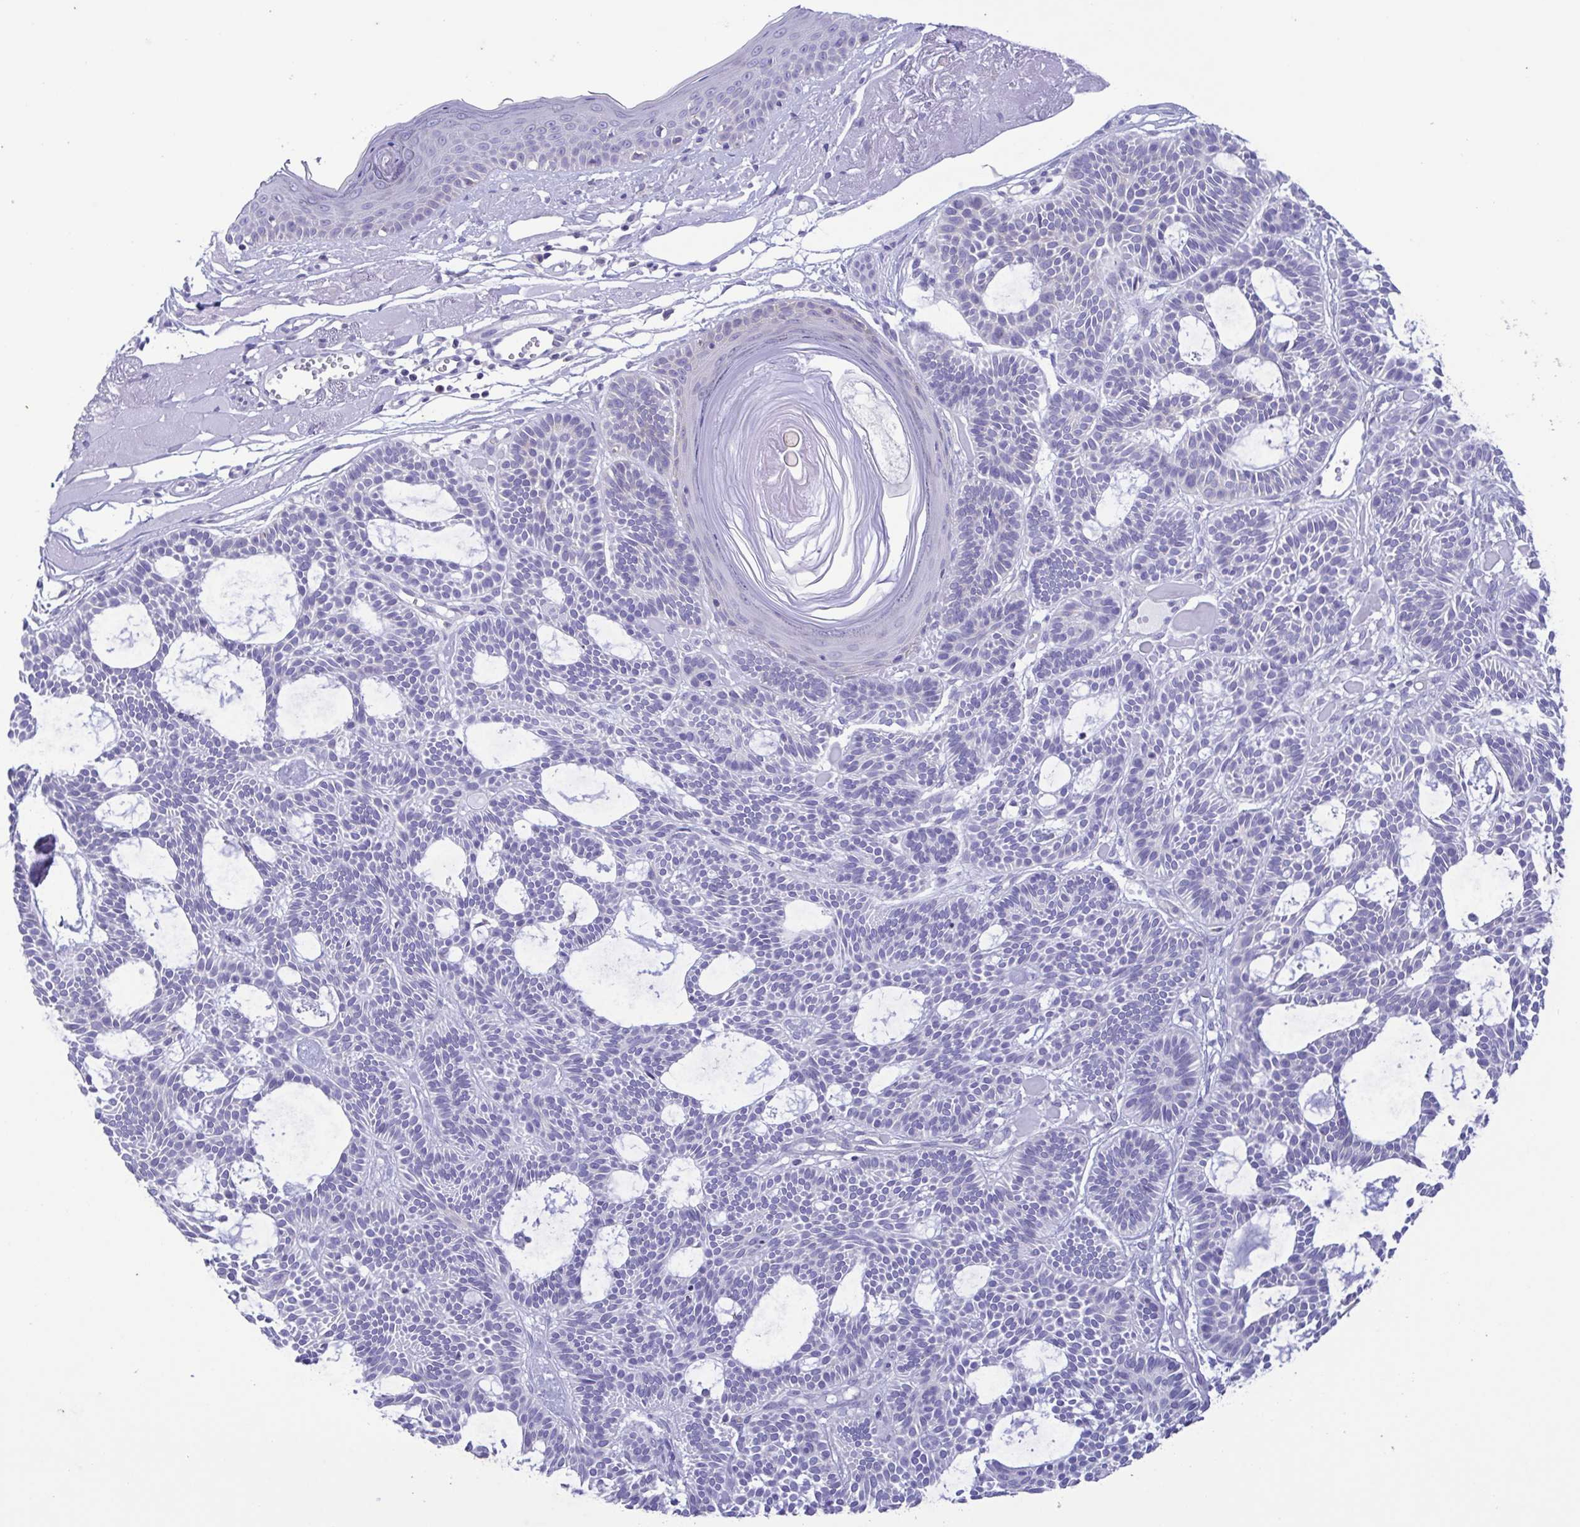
{"staining": {"intensity": "negative", "quantity": "none", "location": "none"}, "tissue": "skin cancer", "cell_type": "Tumor cells", "image_type": "cancer", "snomed": [{"axis": "morphology", "description": "Basal cell carcinoma"}, {"axis": "topography", "description": "Skin"}], "caption": "This histopathology image is of basal cell carcinoma (skin) stained with immunohistochemistry to label a protein in brown with the nuclei are counter-stained blue. There is no staining in tumor cells.", "gene": "TNNI3", "patient": {"sex": "male", "age": 85}}